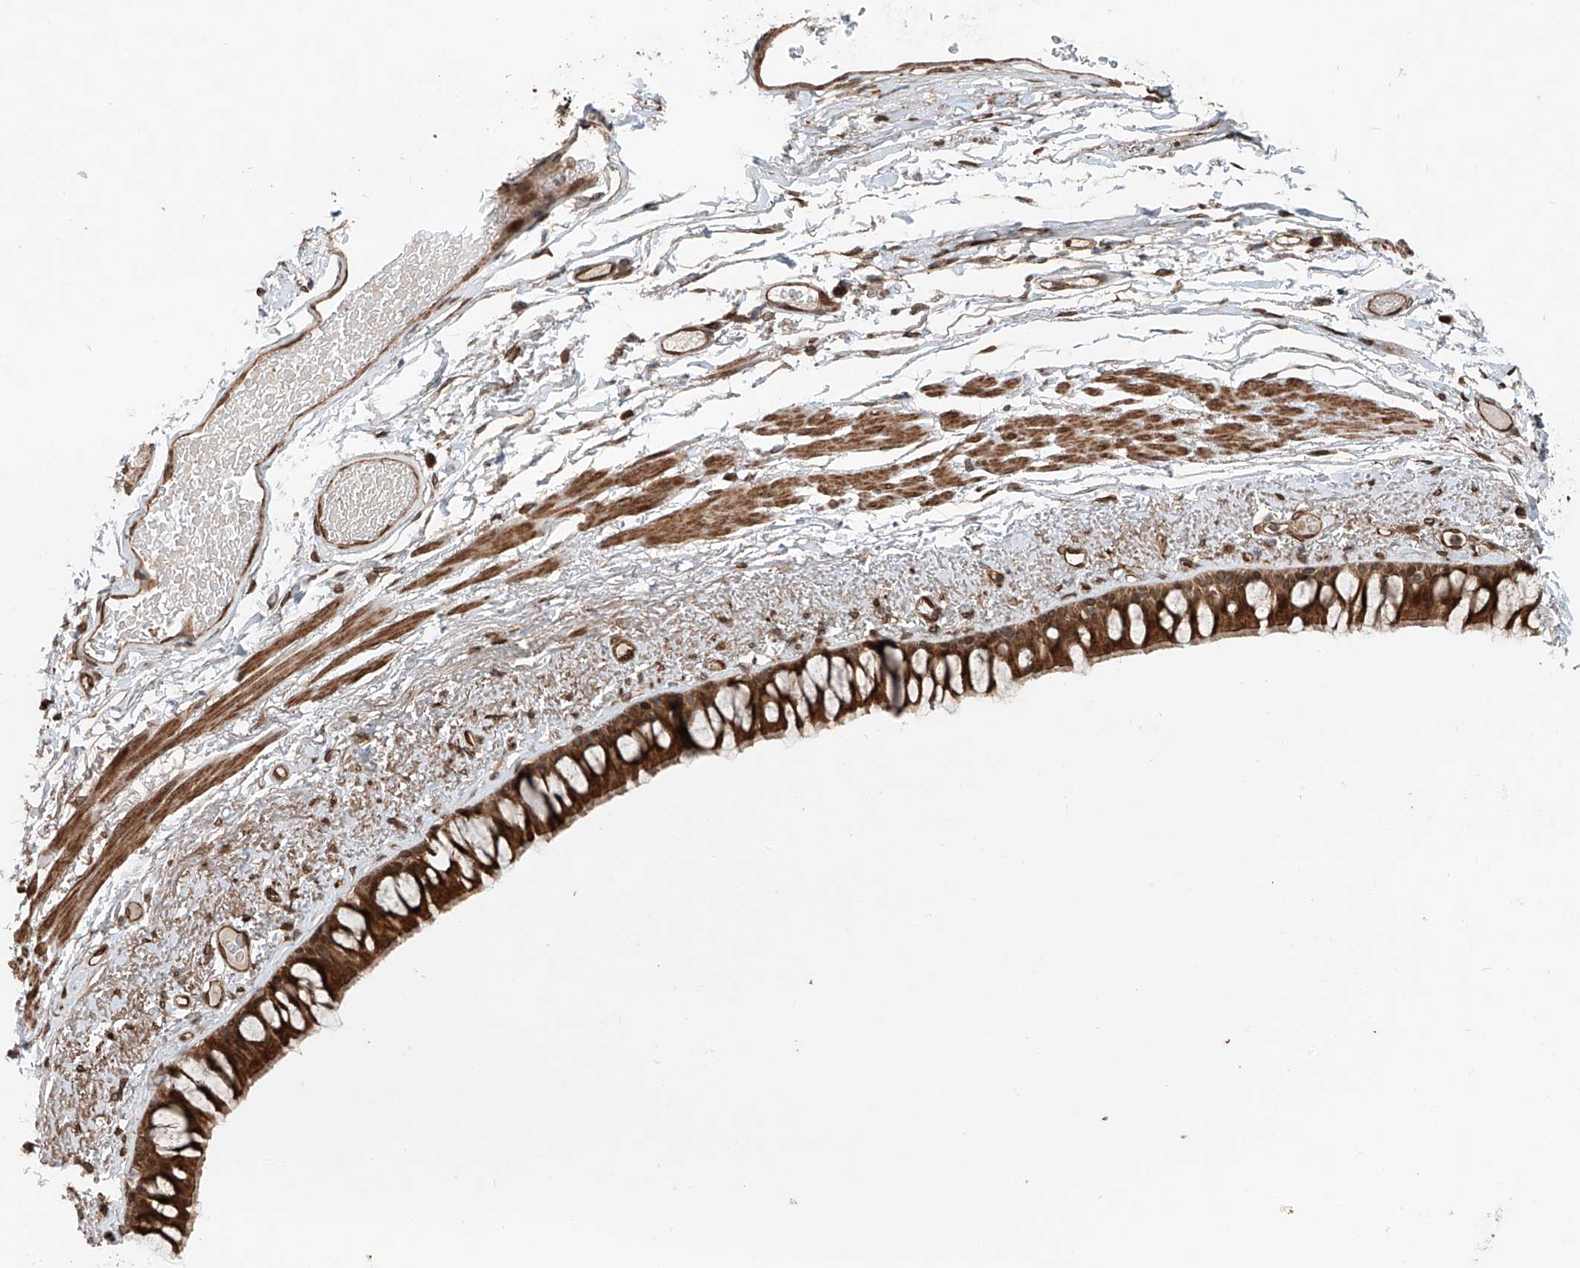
{"staining": {"intensity": "moderate", "quantity": ">75%", "location": "cytoplasmic/membranous"}, "tissue": "bronchus", "cell_type": "Respiratory epithelial cells", "image_type": "normal", "snomed": [{"axis": "morphology", "description": "Normal tissue, NOS"}, {"axis": "topography", "description": "Cartilage tissue"}, {"axis": "topography", "description": "Bronchus"}], "caption": "Human bronchus stained for a protein (brown) exhibits moderate cytoplasmic/membranous positive positivity in about >75% of respiratory epithelial cells.", "gene": "CEP162", "patient": {"sex": "female", "age": 73}}